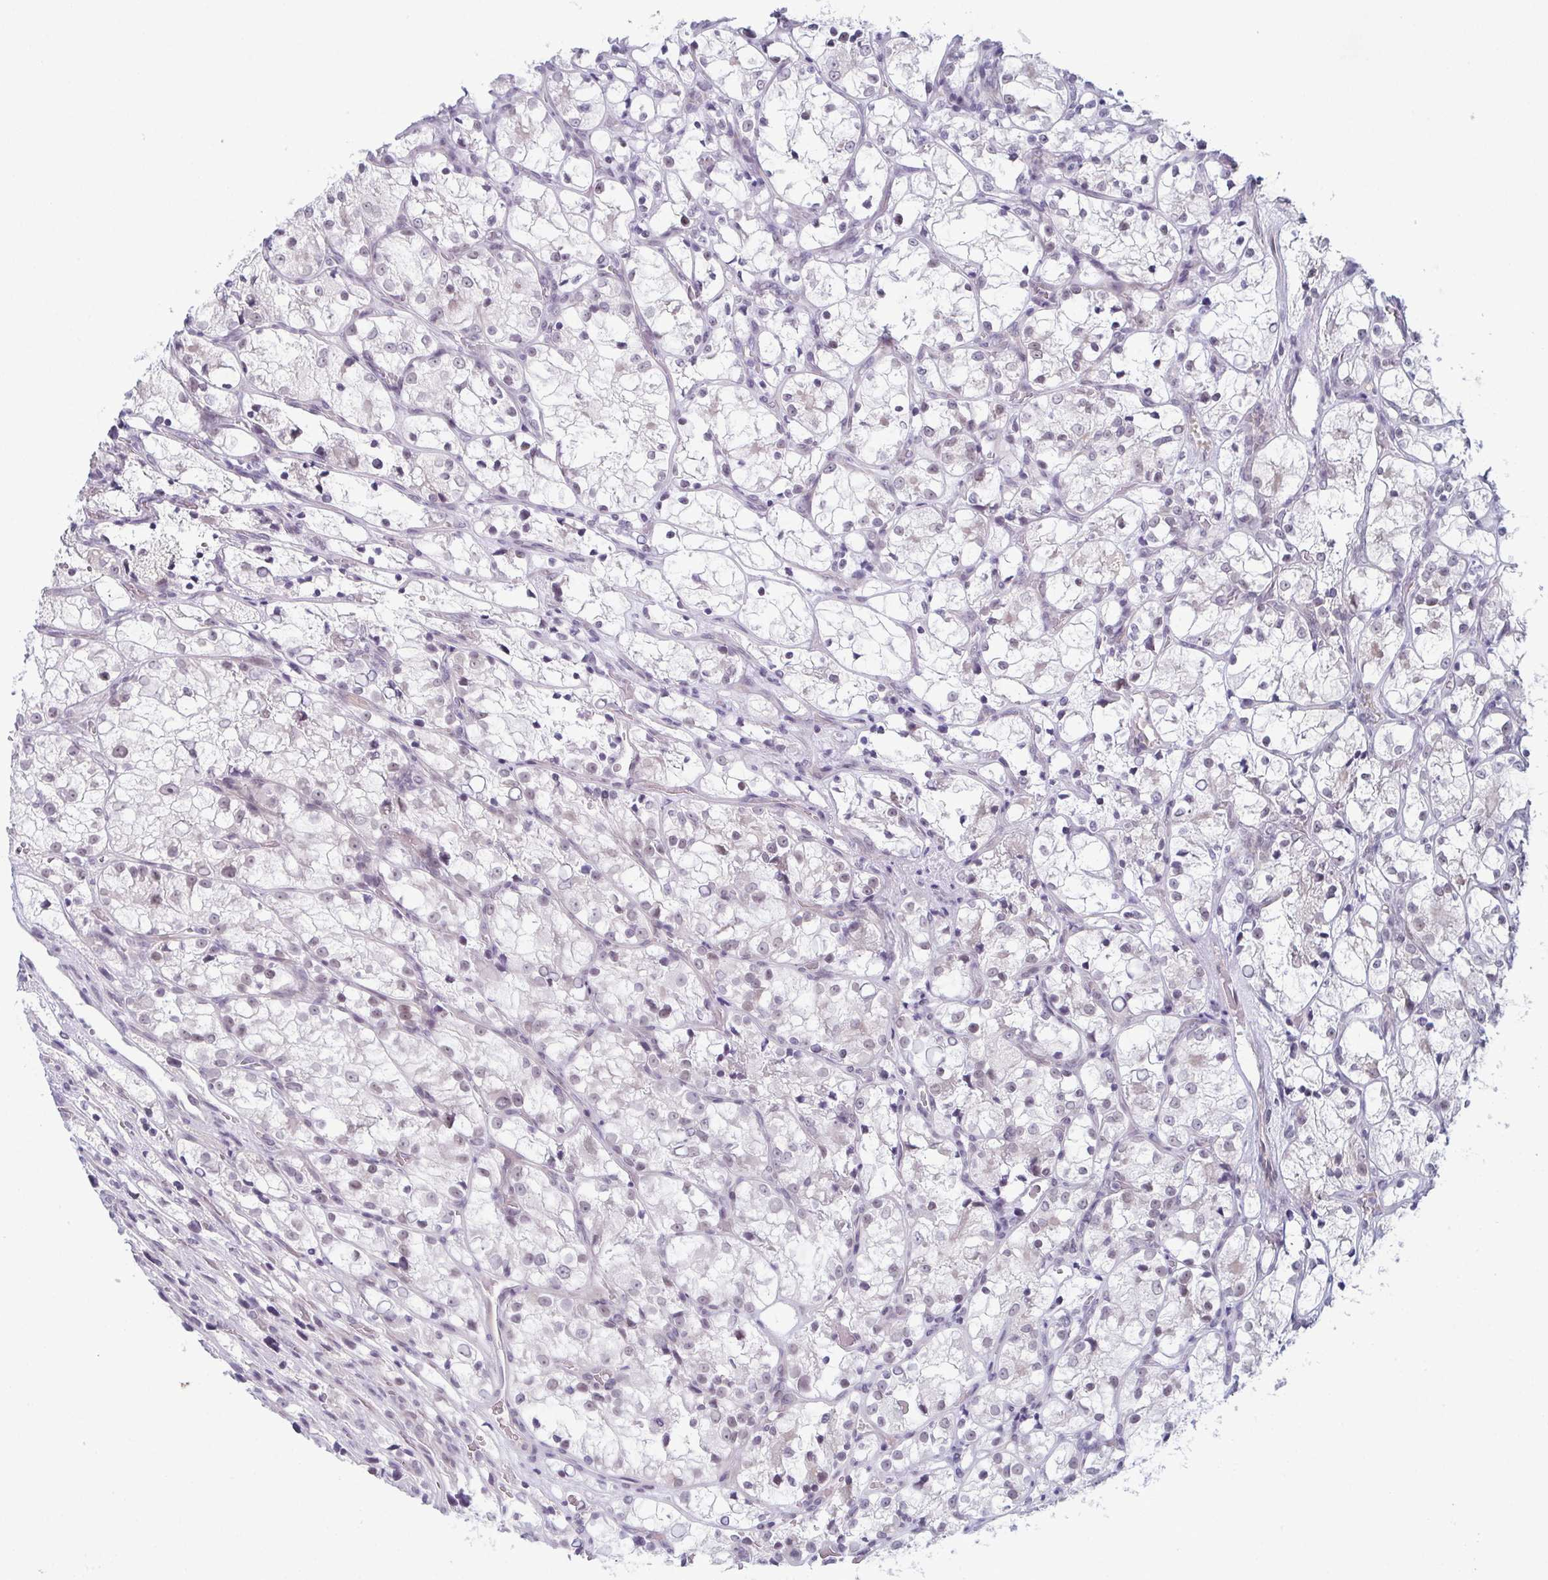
{"staining": {"intensity": "negative", "quantity": "none", "location": "none"}, "tissue": "renal cancer", "cell_type": "Tumor cells", "image_type": "cancer", "snomed": [{"axis": "morphology", "description": "Adenocarcinoma, NOS"}, {"axis": "topography", "description": "Kidney"}], "caption": "The IHC photomicrograph has no significant staining in tumor cells of renal cancer (adenocarcinoma) tissue. (DAB (3,3'-diaminobenzidine) immunohistochemistry visualized using brightfield microscopy, high magnification).", "gene": "ZFP64", "patient": {"sex": "female", "age": 69}}